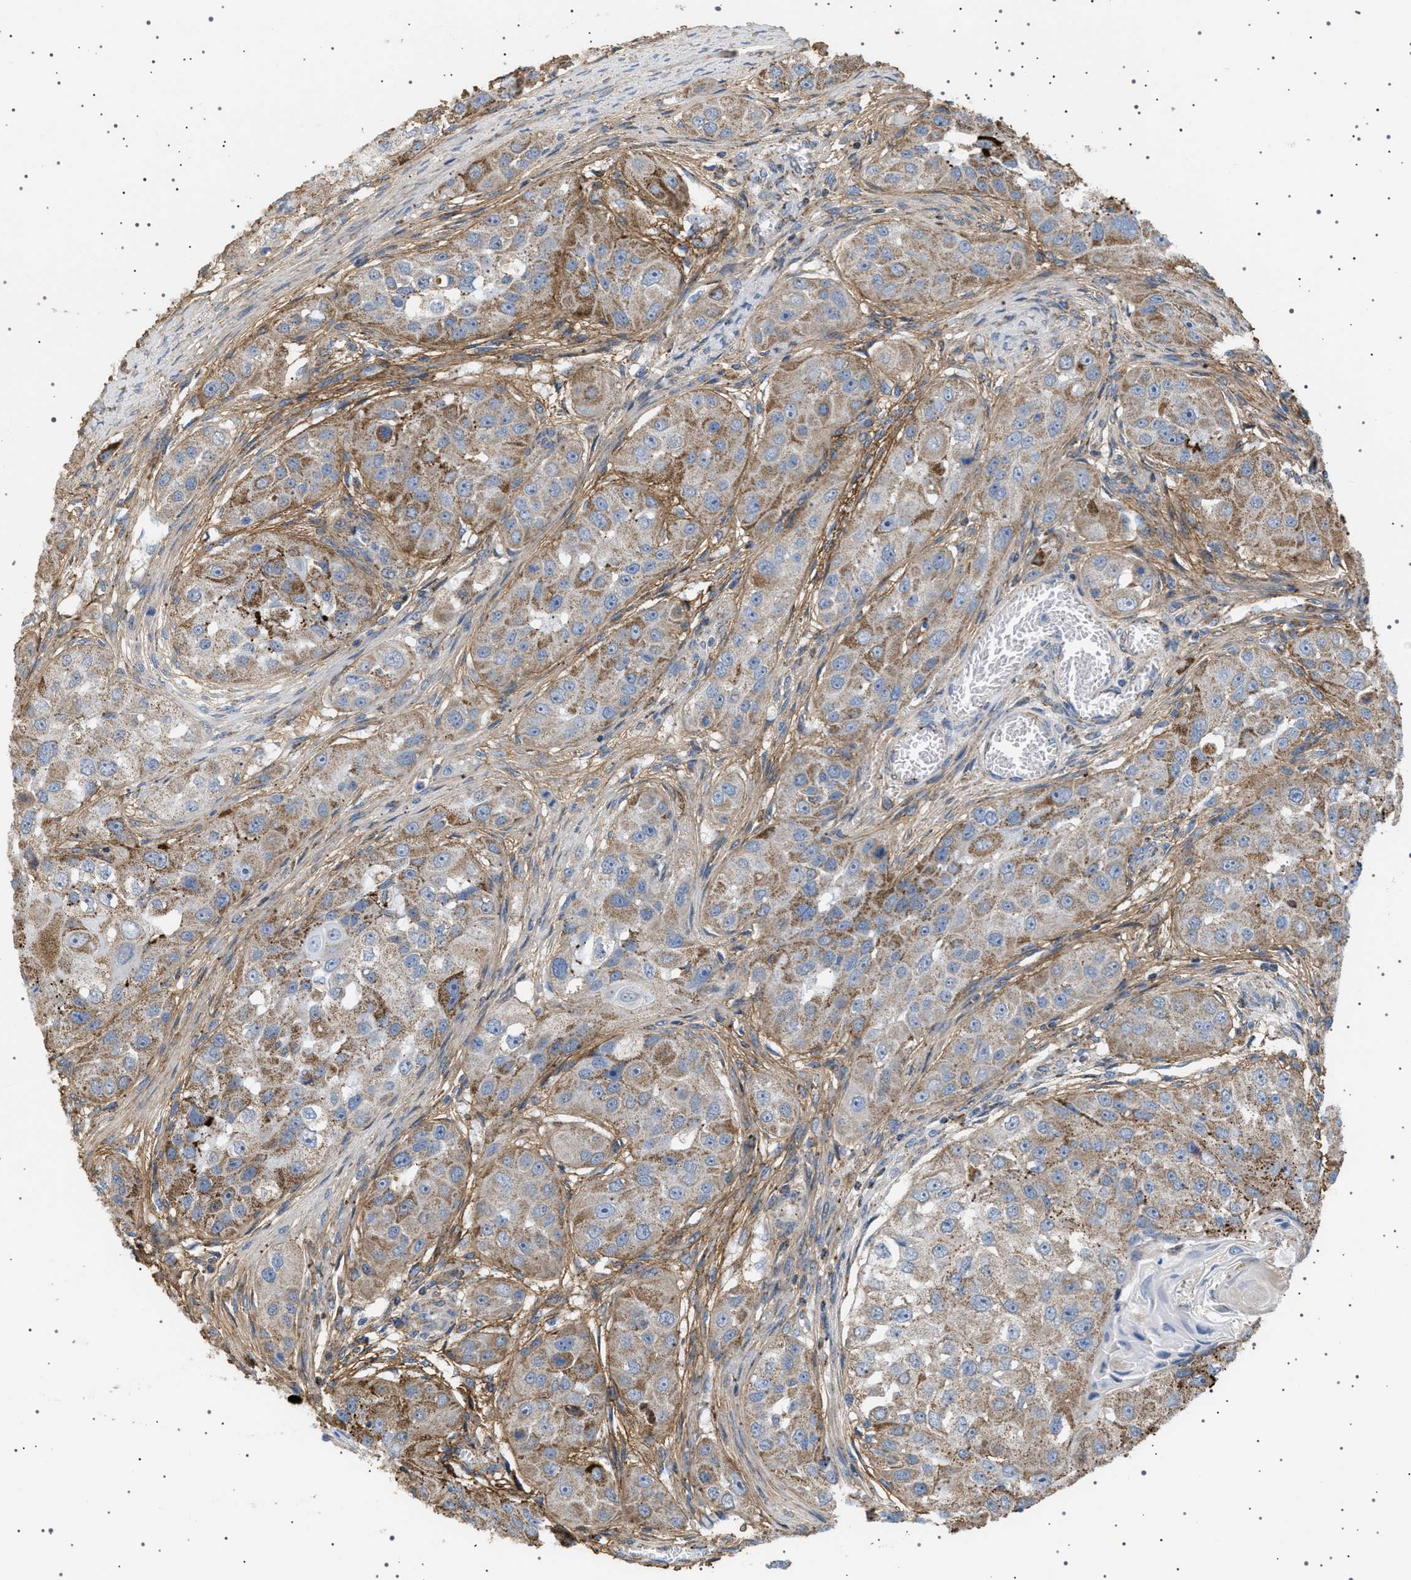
{"staining": {"intensity": "moderate", "quantity": ">75%", "location": "cytoplasmic/membranous"}, "tissue": "head and neck cancer", "cell_type": "Tumor cells", "image_type": "cancer", "snomed": [{"axis": "morphology", "description": "Normal tissue, NOS"}, {"axis": "morphology", "description": "Squamous cell carcinoma, NOS"}, {"axis": "topography", "description": "Skeletal muscle"}, {"axis": "topography", "description": "Head-Neck"}], "caption": "Immunohistochemistry (IHC) staining of head and neck squamous cell carcinoma, which demonstrates medium levels of moderate cytoplasmic/membranous positivity in approximately >75% of tumor cells indicating moderate cytoplasmic/membranous protein positivity. The staining was performed using DAB (brown) for protein detection and nuclei were counterstained in hematoxylin (blue).", "gene": "UBXN8", "patient": {"sex": "male", "age": 51}}